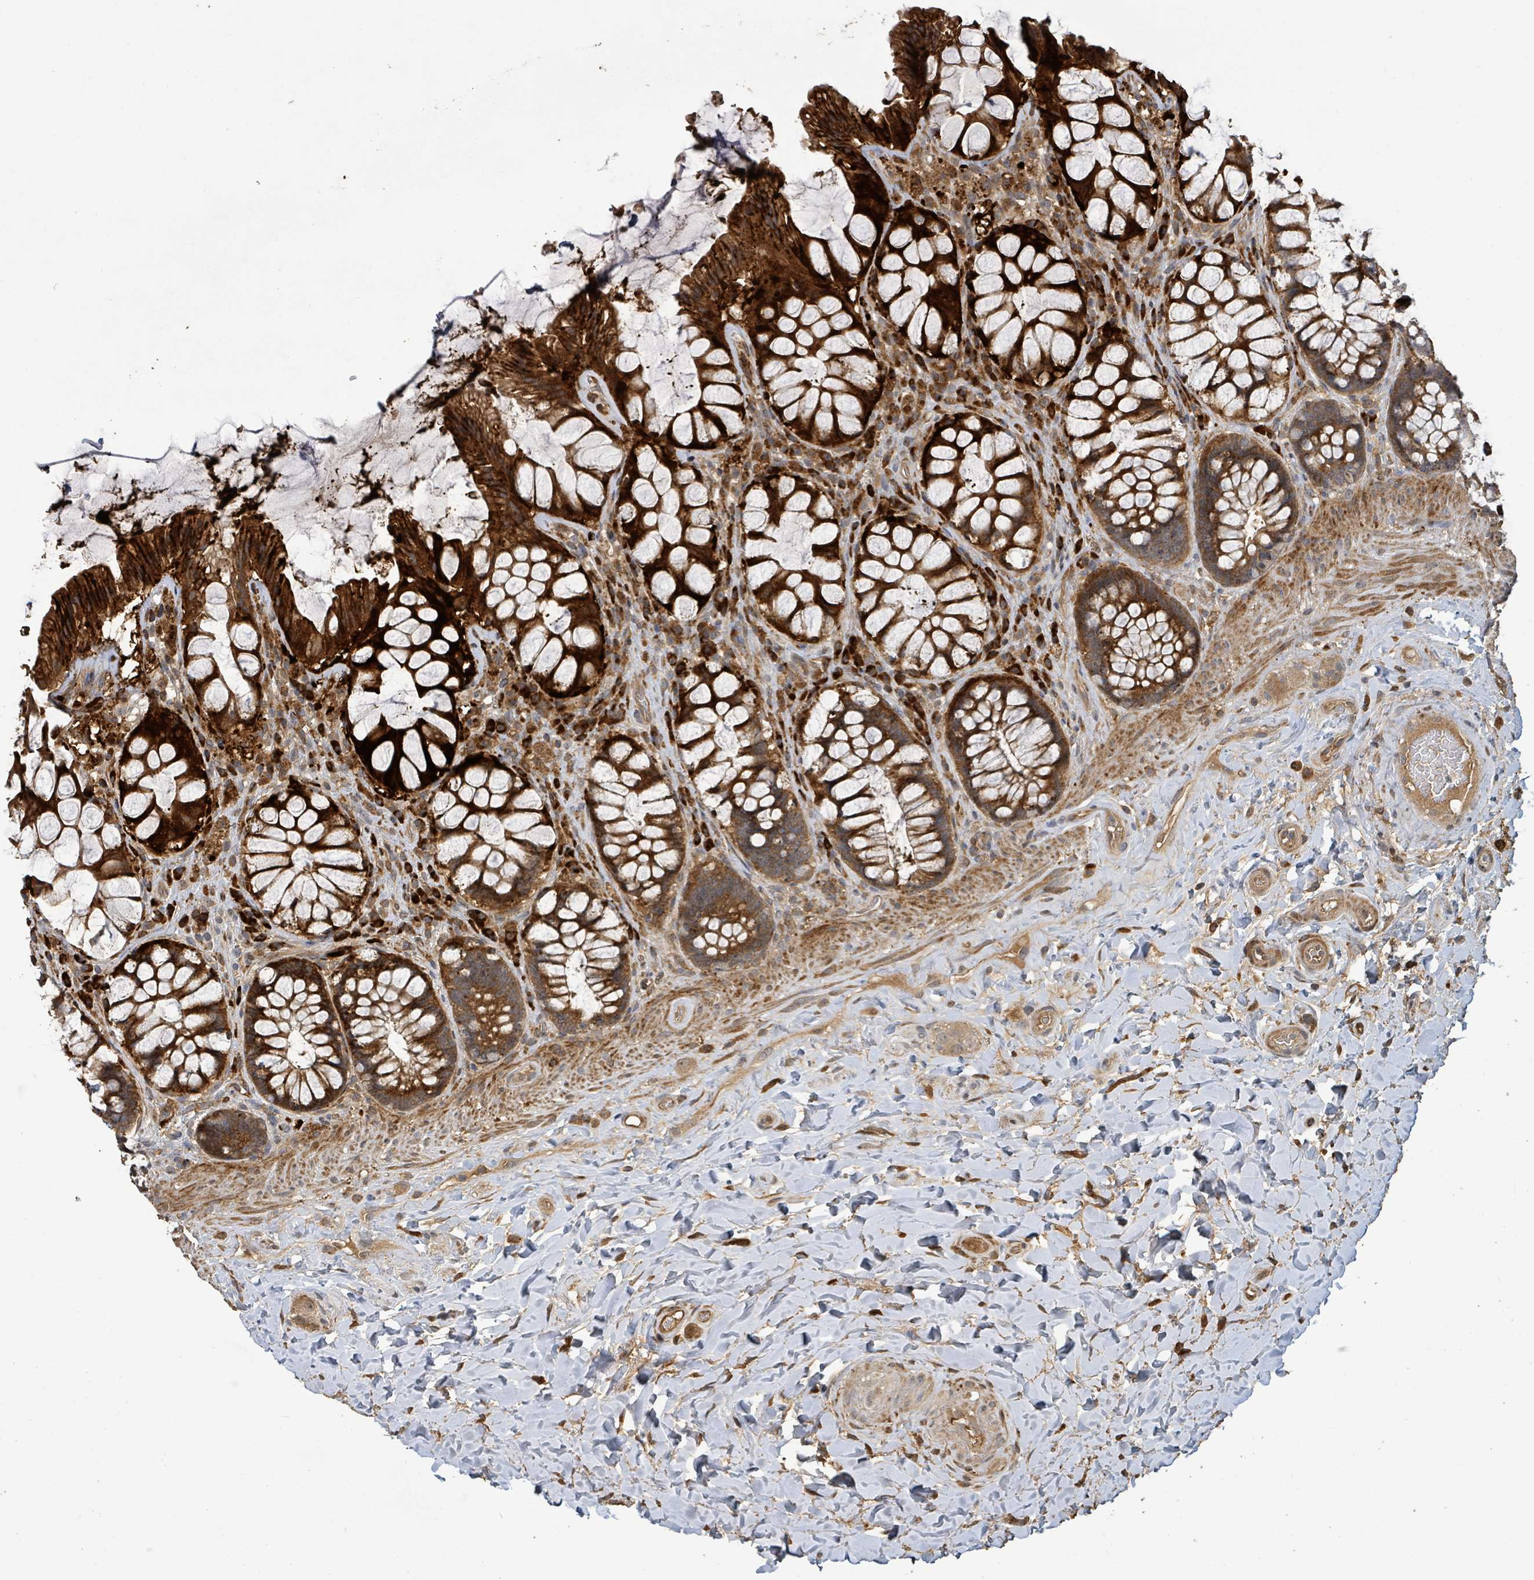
{"staining": {"intensity": "strong", "quantity": ">75%", "location": "cytoplasmic/membranous"}, "tissue": "rectum", "cell_type": "Glandular cells", "image_type": "normal", "snomed": [{"axis": "morphology", "description": "Normal tissue, NOS"}, {"axis": "topography", "description": "Rectum"}], "caption": "Unremarkable rectum displays strong cytoplasmic/membranous positivity in about >75% of glandular cells, visualized by immunohistochemistry.", "gene": "STARD4", "patient": {"sex": "female", "age": 58}}